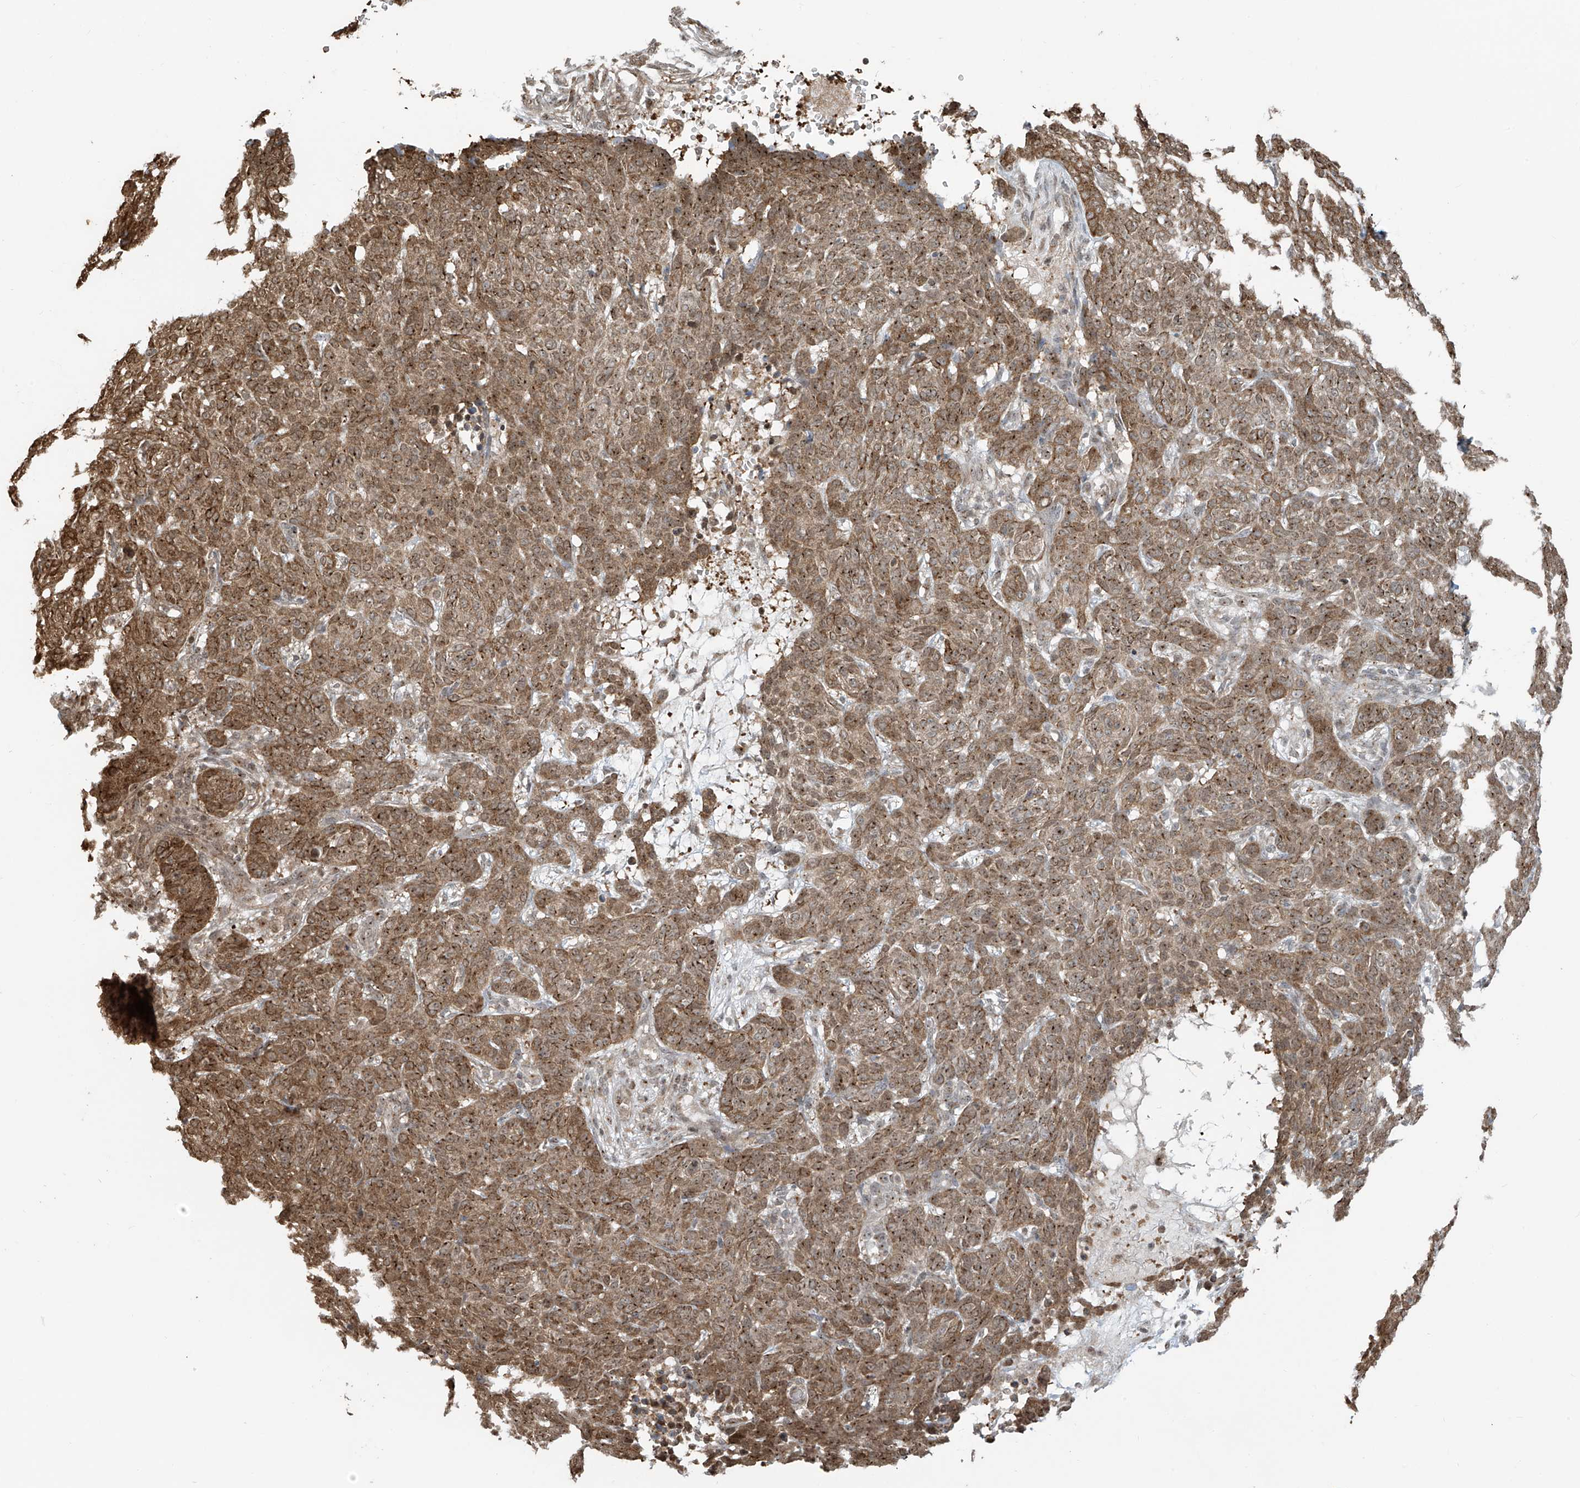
{"staining": {"intensity": "moderate", "quantity": ">75%", "location": "cytoplasmic/membranous,nuclear"}, "tissue": "skin cancer", "cell_type": "Tumor cells", "image_type": "cancer", "snomed": [{"axis": "morphology", "description": "Basal cell carcinoma"}, {"axis": "topography", "description": "Skin"}], "caption": "Moderate cytoplasmic/membranous and nuclear protein expression is present in approximately >75% of tumor cells in basal cell carcinoma (skin). Using DAB (brown) and hematoxylin (blue) stains, captured at high magnification using brightfield microscopy.", "gene": "VMP1", "patient": {"sex": "male", "age": 85}}